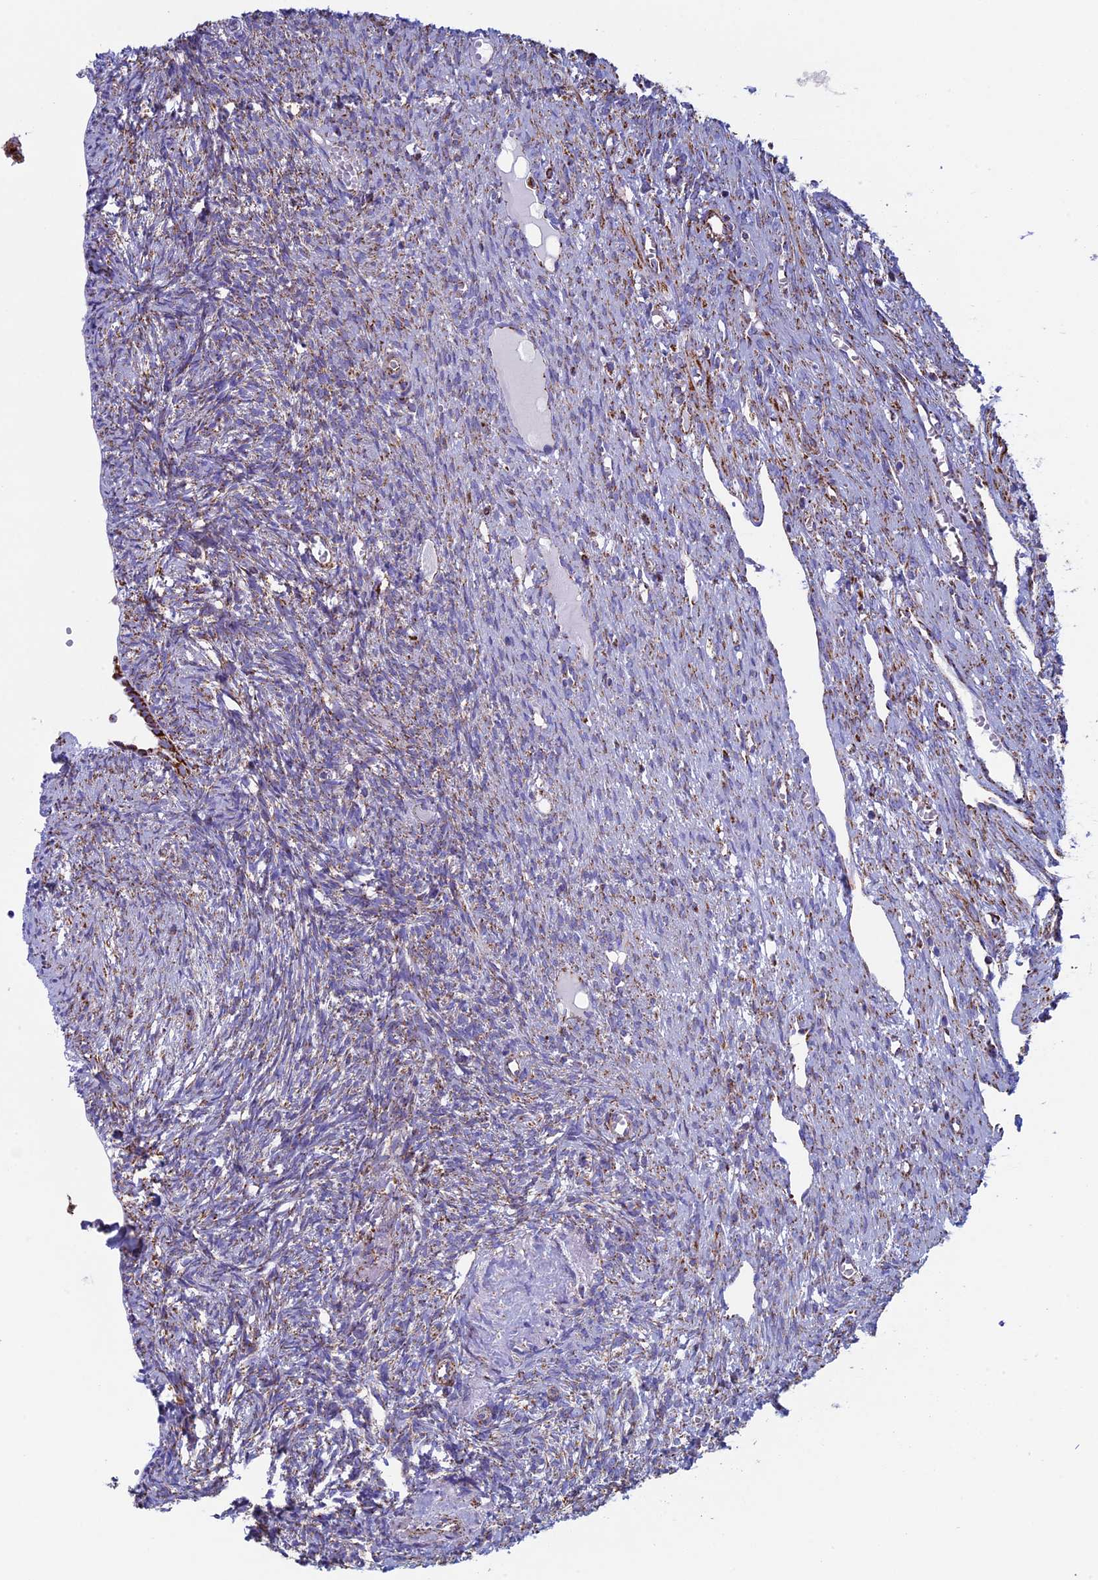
{"staining": {"intensity": "weak", "quantity": "25%-75%", "location": "cytoplasmic/membranous"}, "tissue": "ovary", "cell_type": "Ovarian stroma cells", "image_type": "normal", "snomed": [{"axis": "morphology", "description": "Normal tissue, NOS"}, {"axis": "topography", "description": "Ovary"}], "caption": "A photomicrograph showing weak cytoplasmic/membranous expression in about 25%-75% of ovarian stroma cells in benign ovary, as visualized by brown immunohistochemical staining.", "gene": "UQCRFS1", "patient": {"sex": "female", "age": 51}}